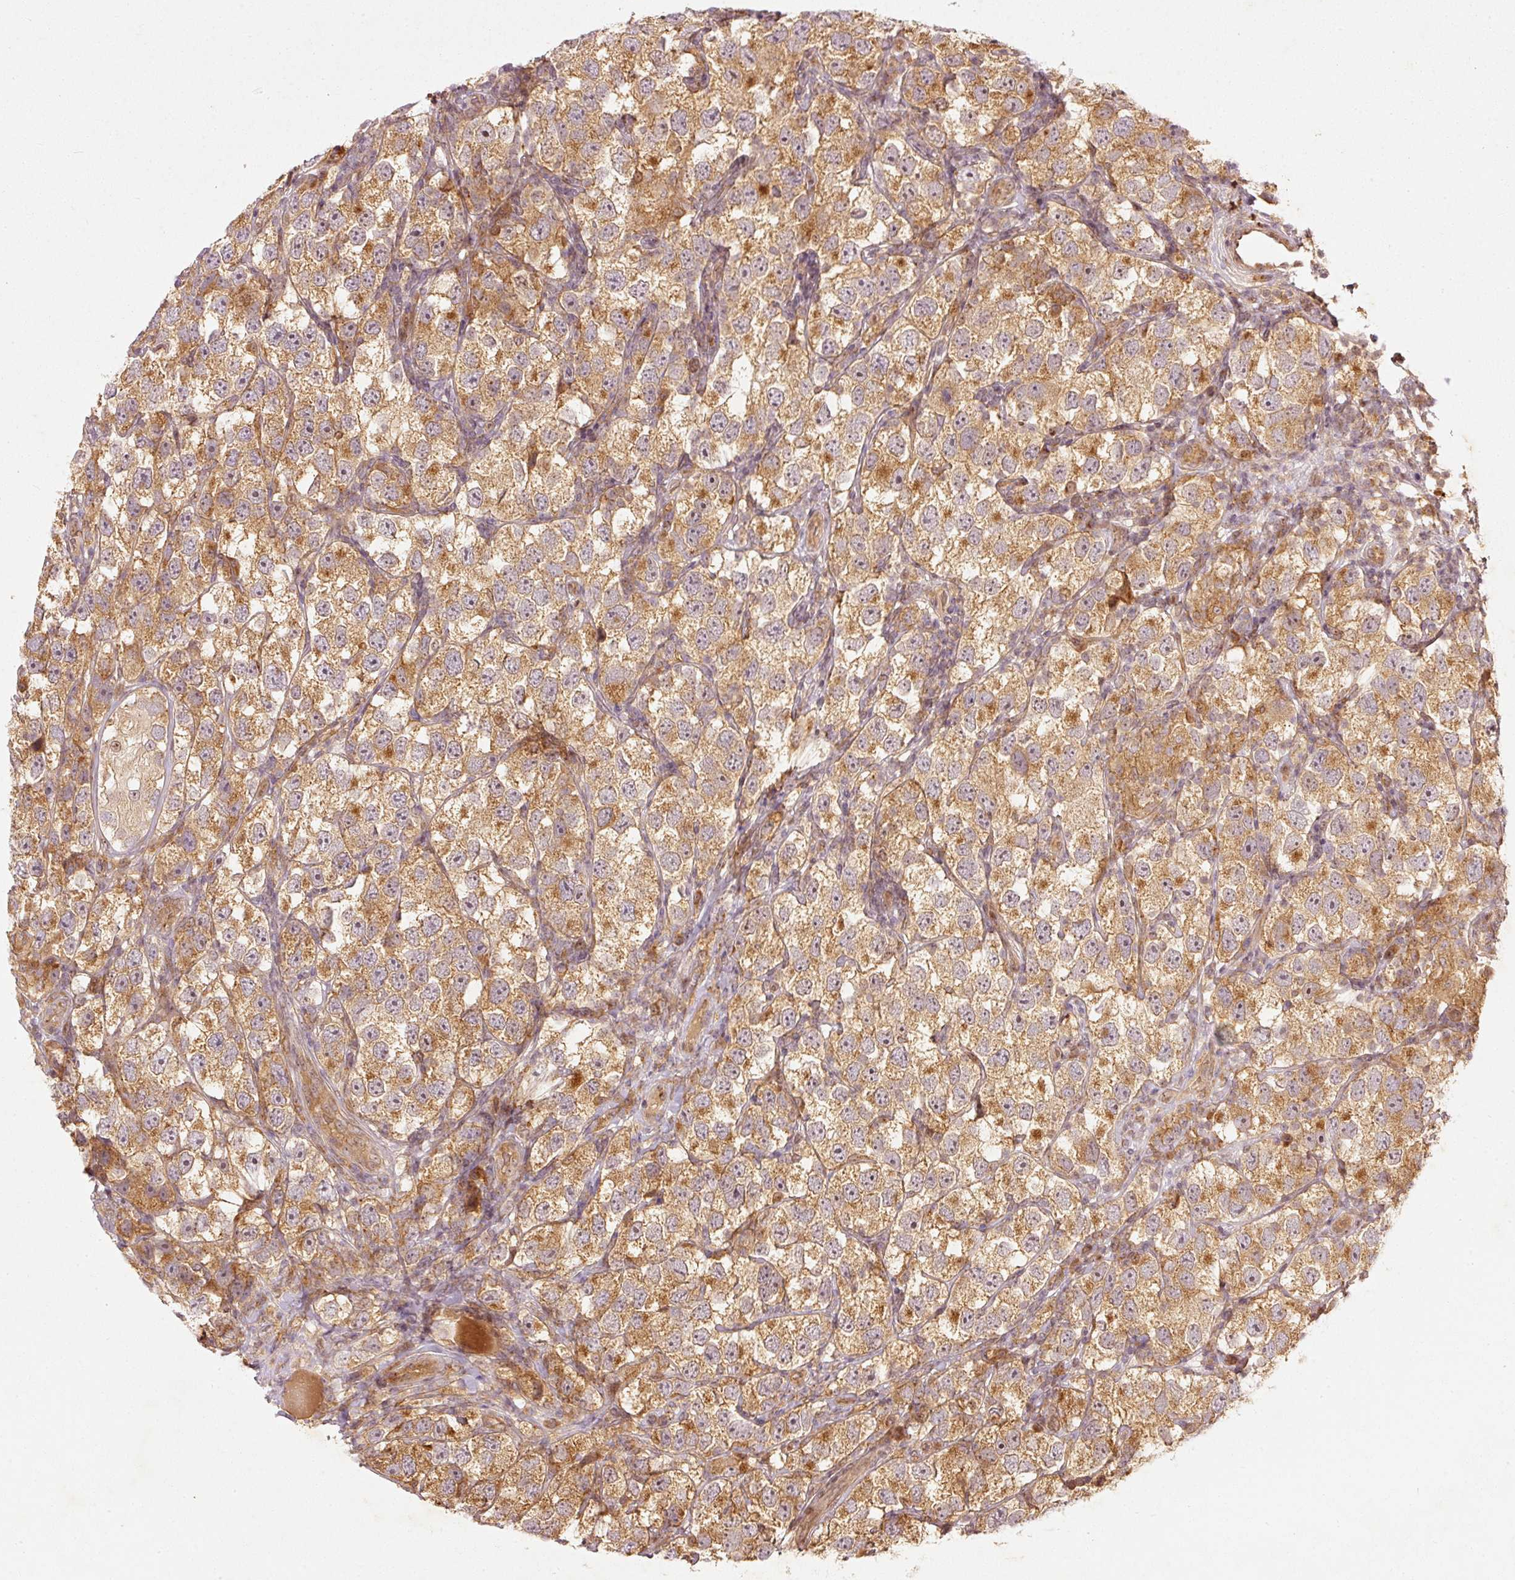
{"staining": {"intensity": "moderate", "quantity": ">75%", "location": "cytoplasmic/membranous"}, "tissue": "testis cancer", "cell_type": "Tumor cells", "image_type": "cancer", "snomed": [{"axis": "morphology", "description": "Seminoma, NOS"}, {"axis": "topography", "description": "Testis"}], "caption": "Protein staining of testis seminoma tissue demonstrates moderate cytoplasmic/membranous staining in approximately >75% of tumor cells. (IHC, brightfield microscopy, high magnification).", "gene": "ZNF580", "patient": {"sex": "male", "age": 26}}